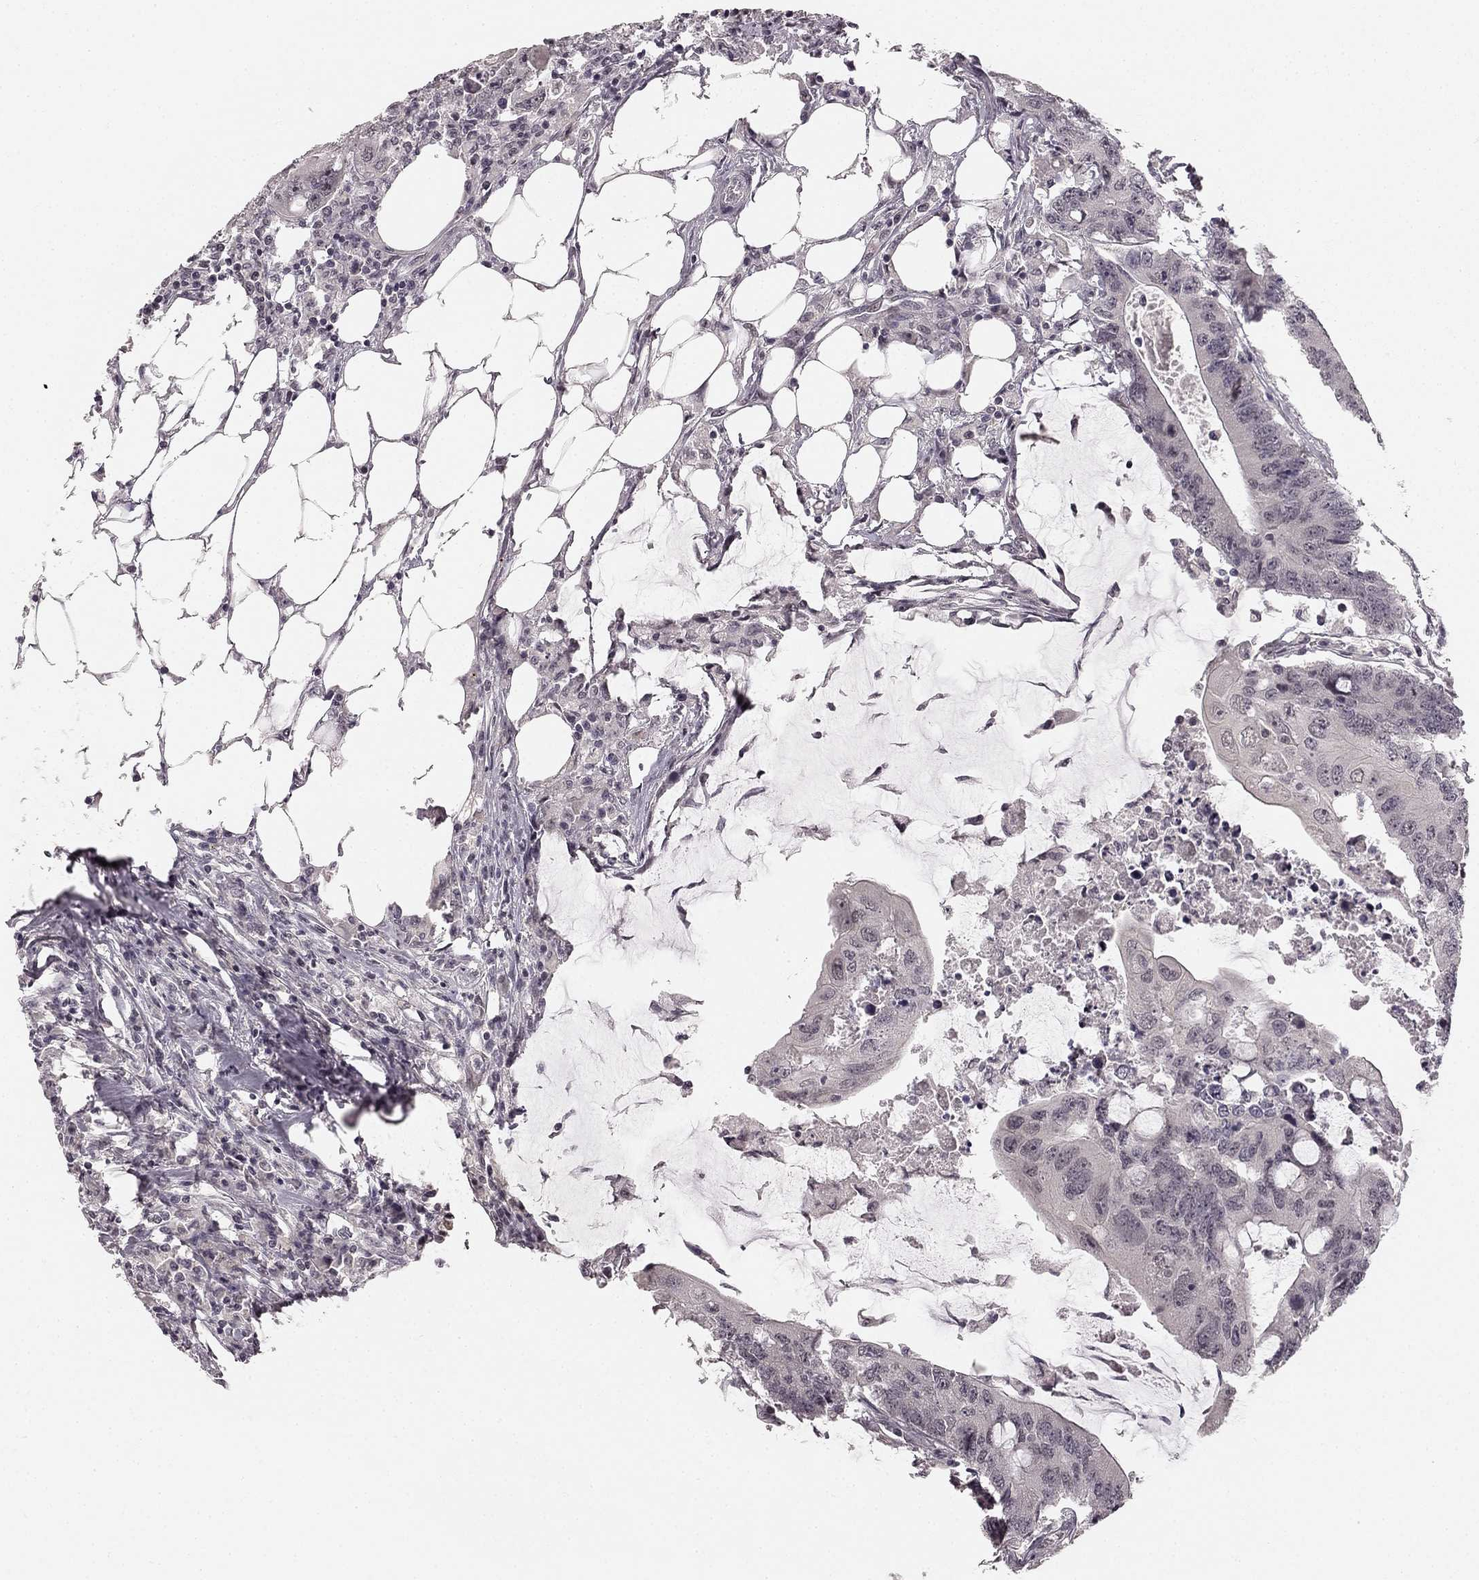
{"staining": {"intensity": "negative", "quantity": "none", "location": "none"}, "tissue": "colorectal cancer", "cell_type": "Tumor cells", "image_type": "cancer", "snomed": [{"axis": "morphology", "description": "Adenocarcinoma, NOS"}, {"axis": "topography", "description": "Colon"}], "caption": "IHC micrograph of adenocarcinoma (colorectal) stained for a protein (brown), which displays no expression in tumor cells. Brightfield microscopy of immunohistochemistry (IHC) stained with DAB (brown) and hematoxylin (blue), captured at high magnification.", "gene": "HCN4", "patient": {"sex": "male", "age": 71}}